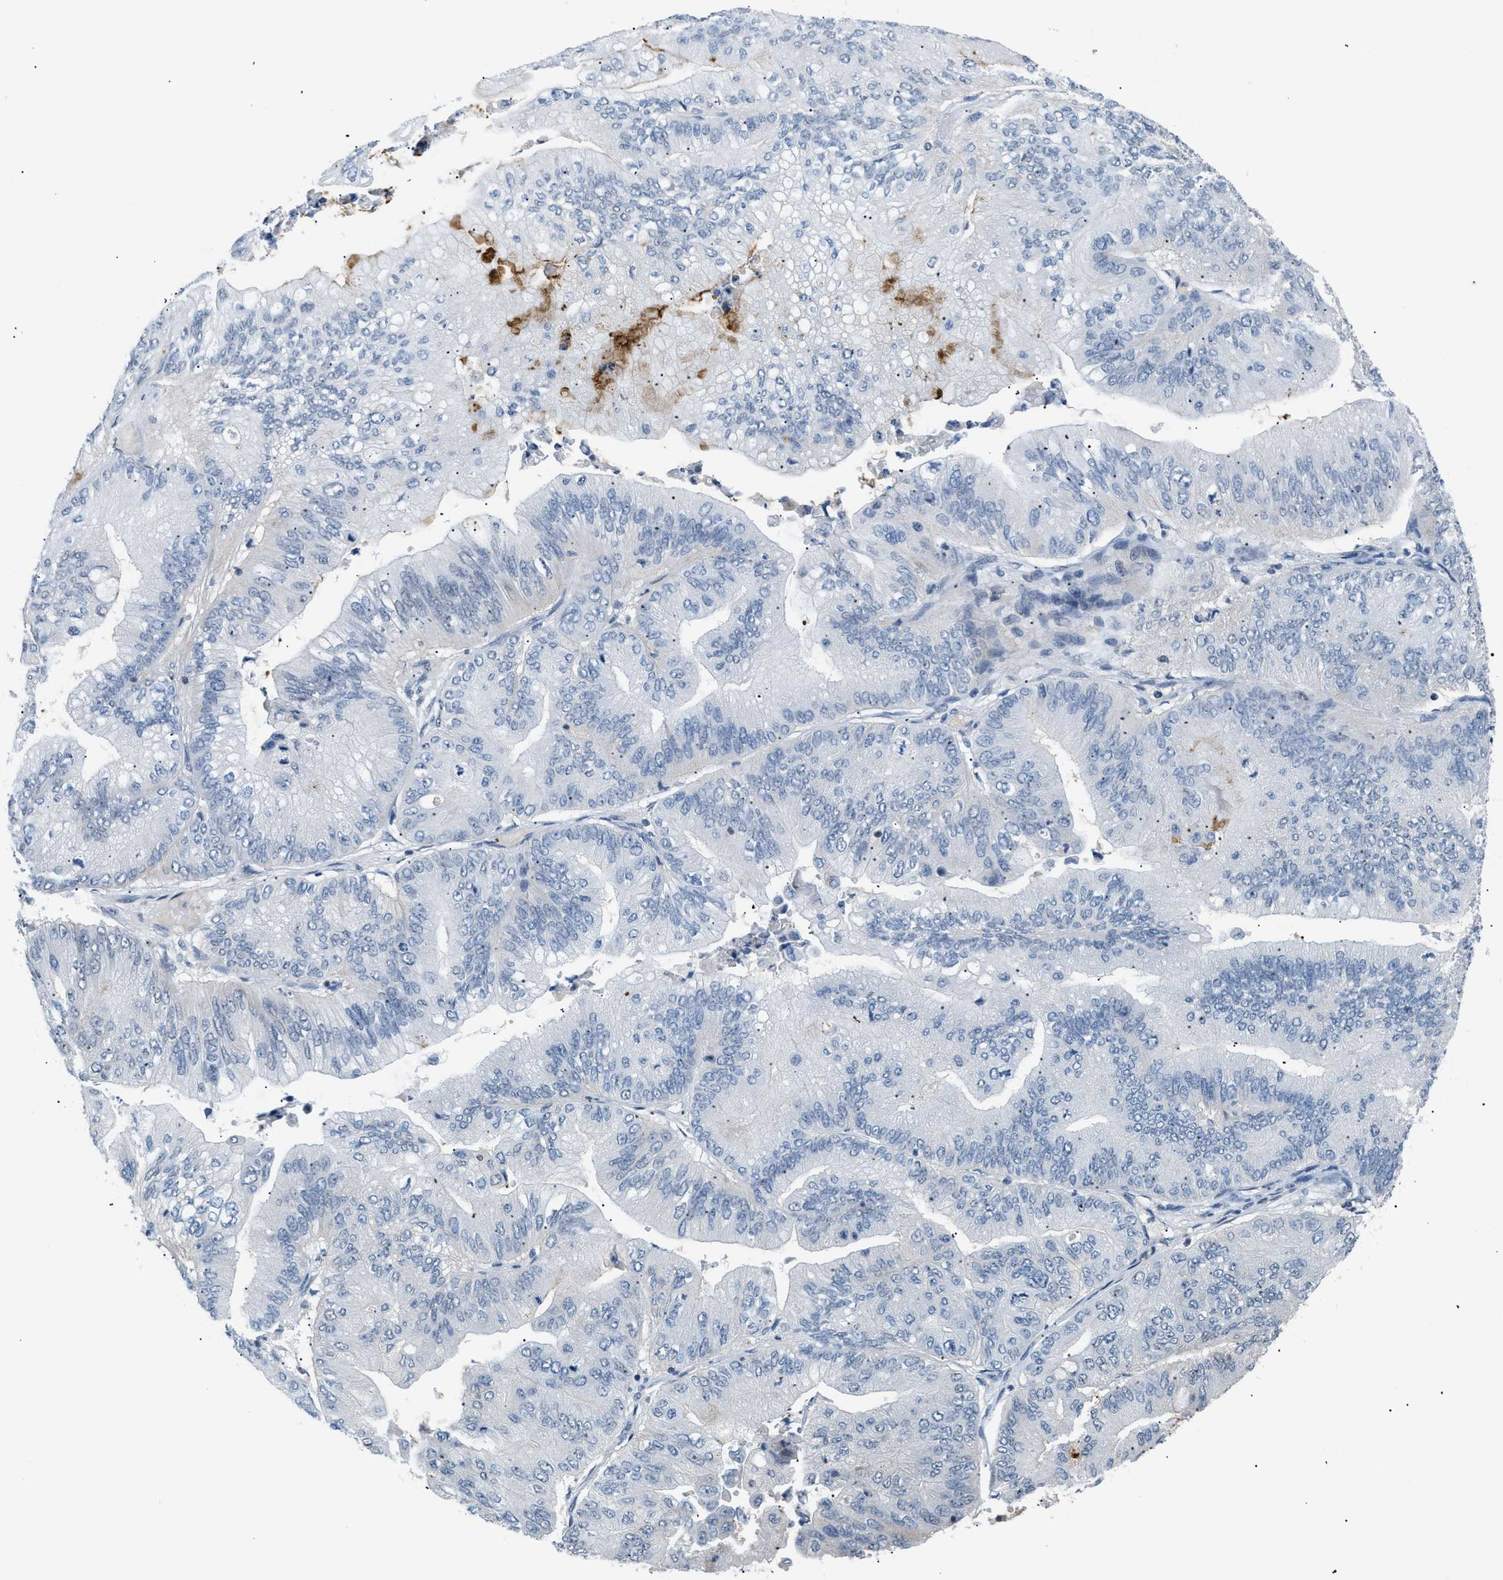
{"staining": {"intensity": "moderate", "quantity": "<25%", "location": "cytoplasmic/membranous"}, "tissue": "ovarian cancer", "cell_type": "Tumor cells", "image_type": "cancer", "snomed": [{"axis": "morphology", "description": "Cystadenocarcinoma, mucinous, NOS"}, {"axis": "topography", "description": "Ovary"}], "caption": "Brown immunohistochemical staining in ovarian cancer (mucinous cystadenocarcinoma) shows moderate cytoplasmic/membranous expression in about <25% of tumor cells.", "gene": "KCNC3", "patient": {"sex": "female", "age": 61}}